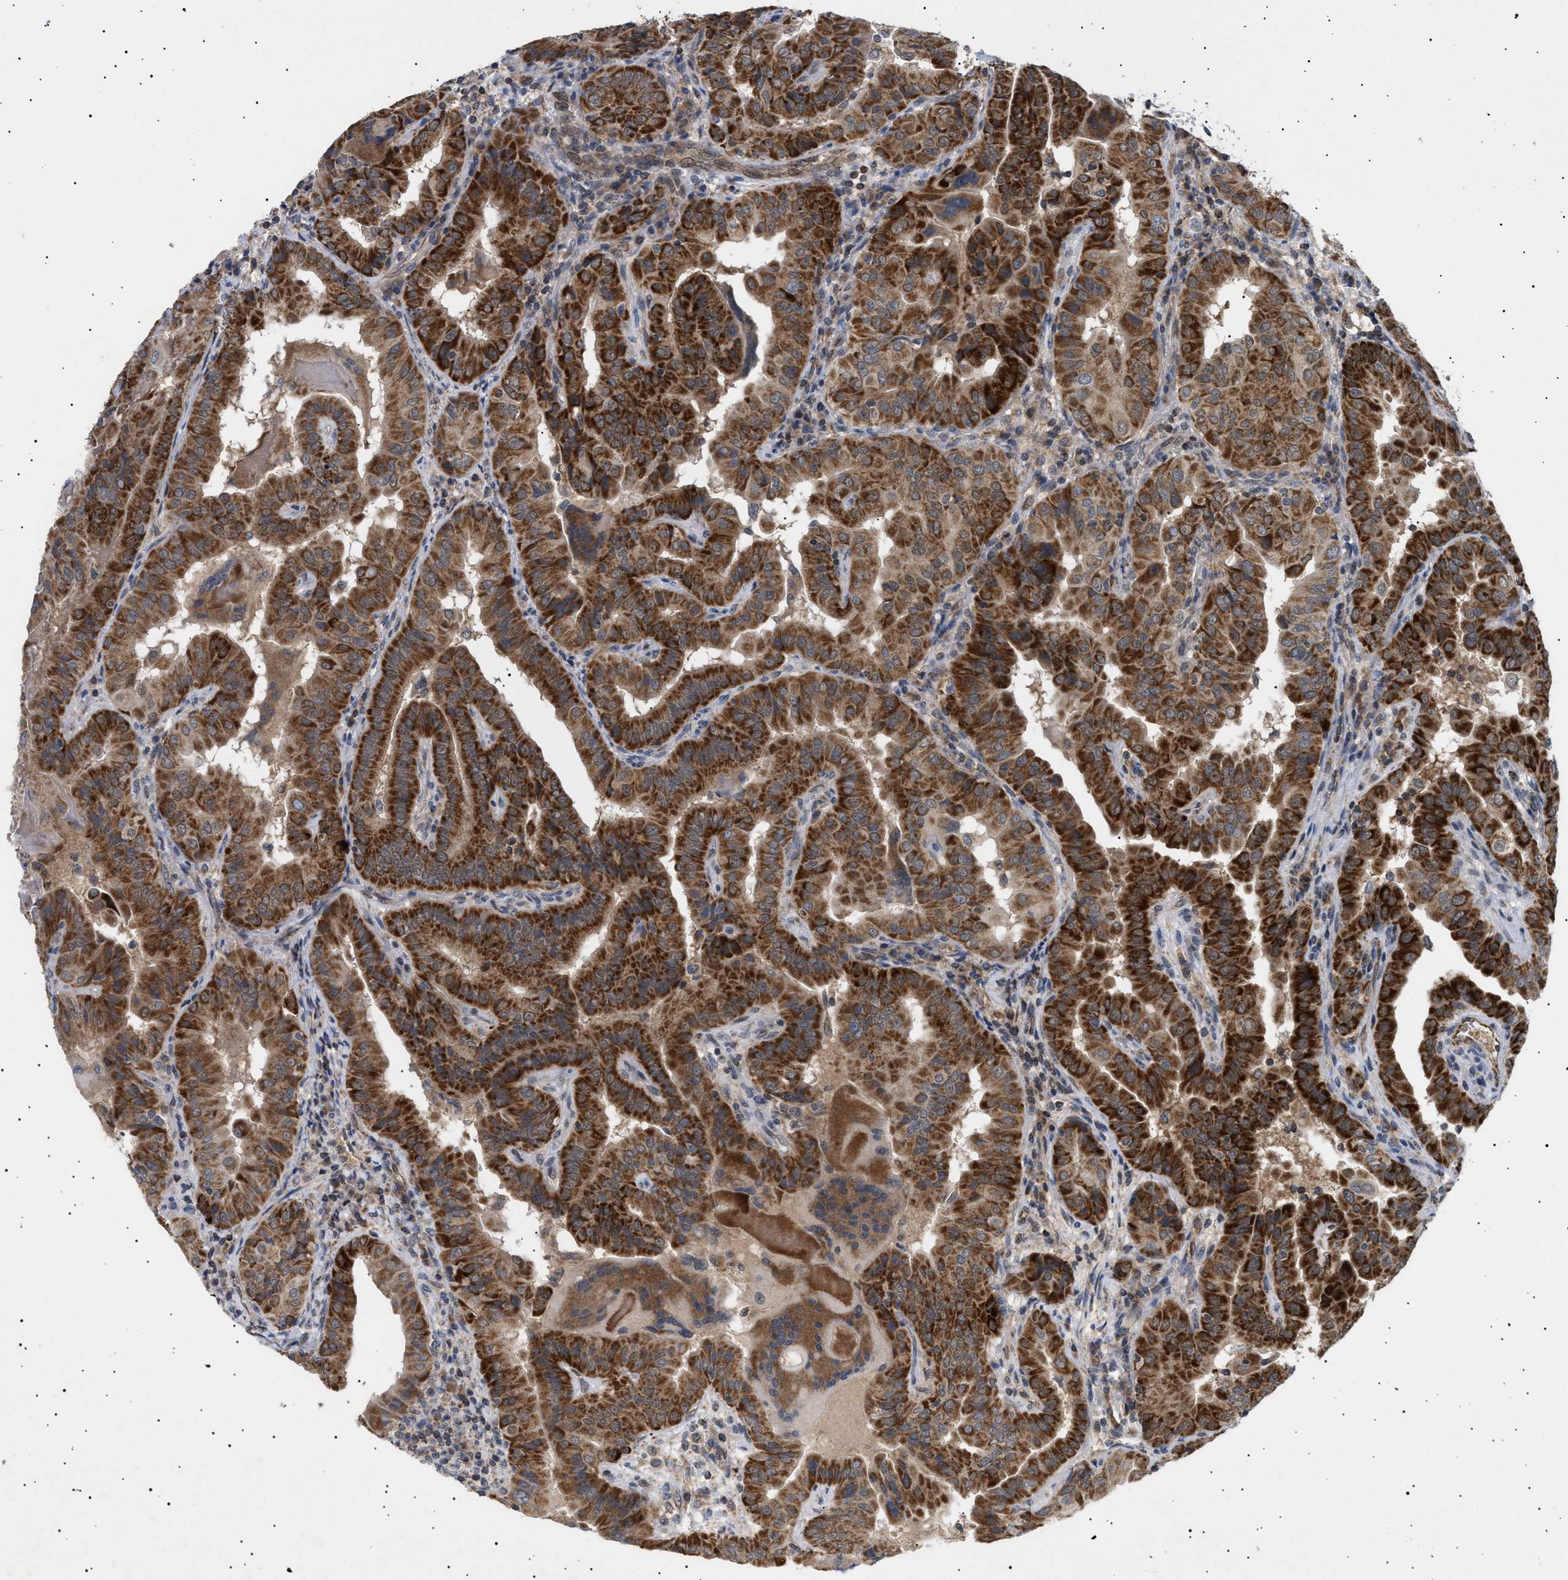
{"staining": {"intensity": "strong", "quantity": ">75%", "location": "cytoplasmic/membranous"}, "tissue": "thyroid cancer", "cell_type": "Tumor cells", "image_type": "cancer", "snomed": [{"axis": "morphology", "description": "Papillary adenocarcinoma, NOS"}, {"axis": "topography", "description": "Thyroid gland"}], "caption": "Thyroid papillary adenocarcinoma stained with a brown dye exhibits strong cytoplasmic/membranous positive expression in about >75% of tumor cells.", "gene": "SIRT5", "patient": {"sex": "male", "age": 33}}